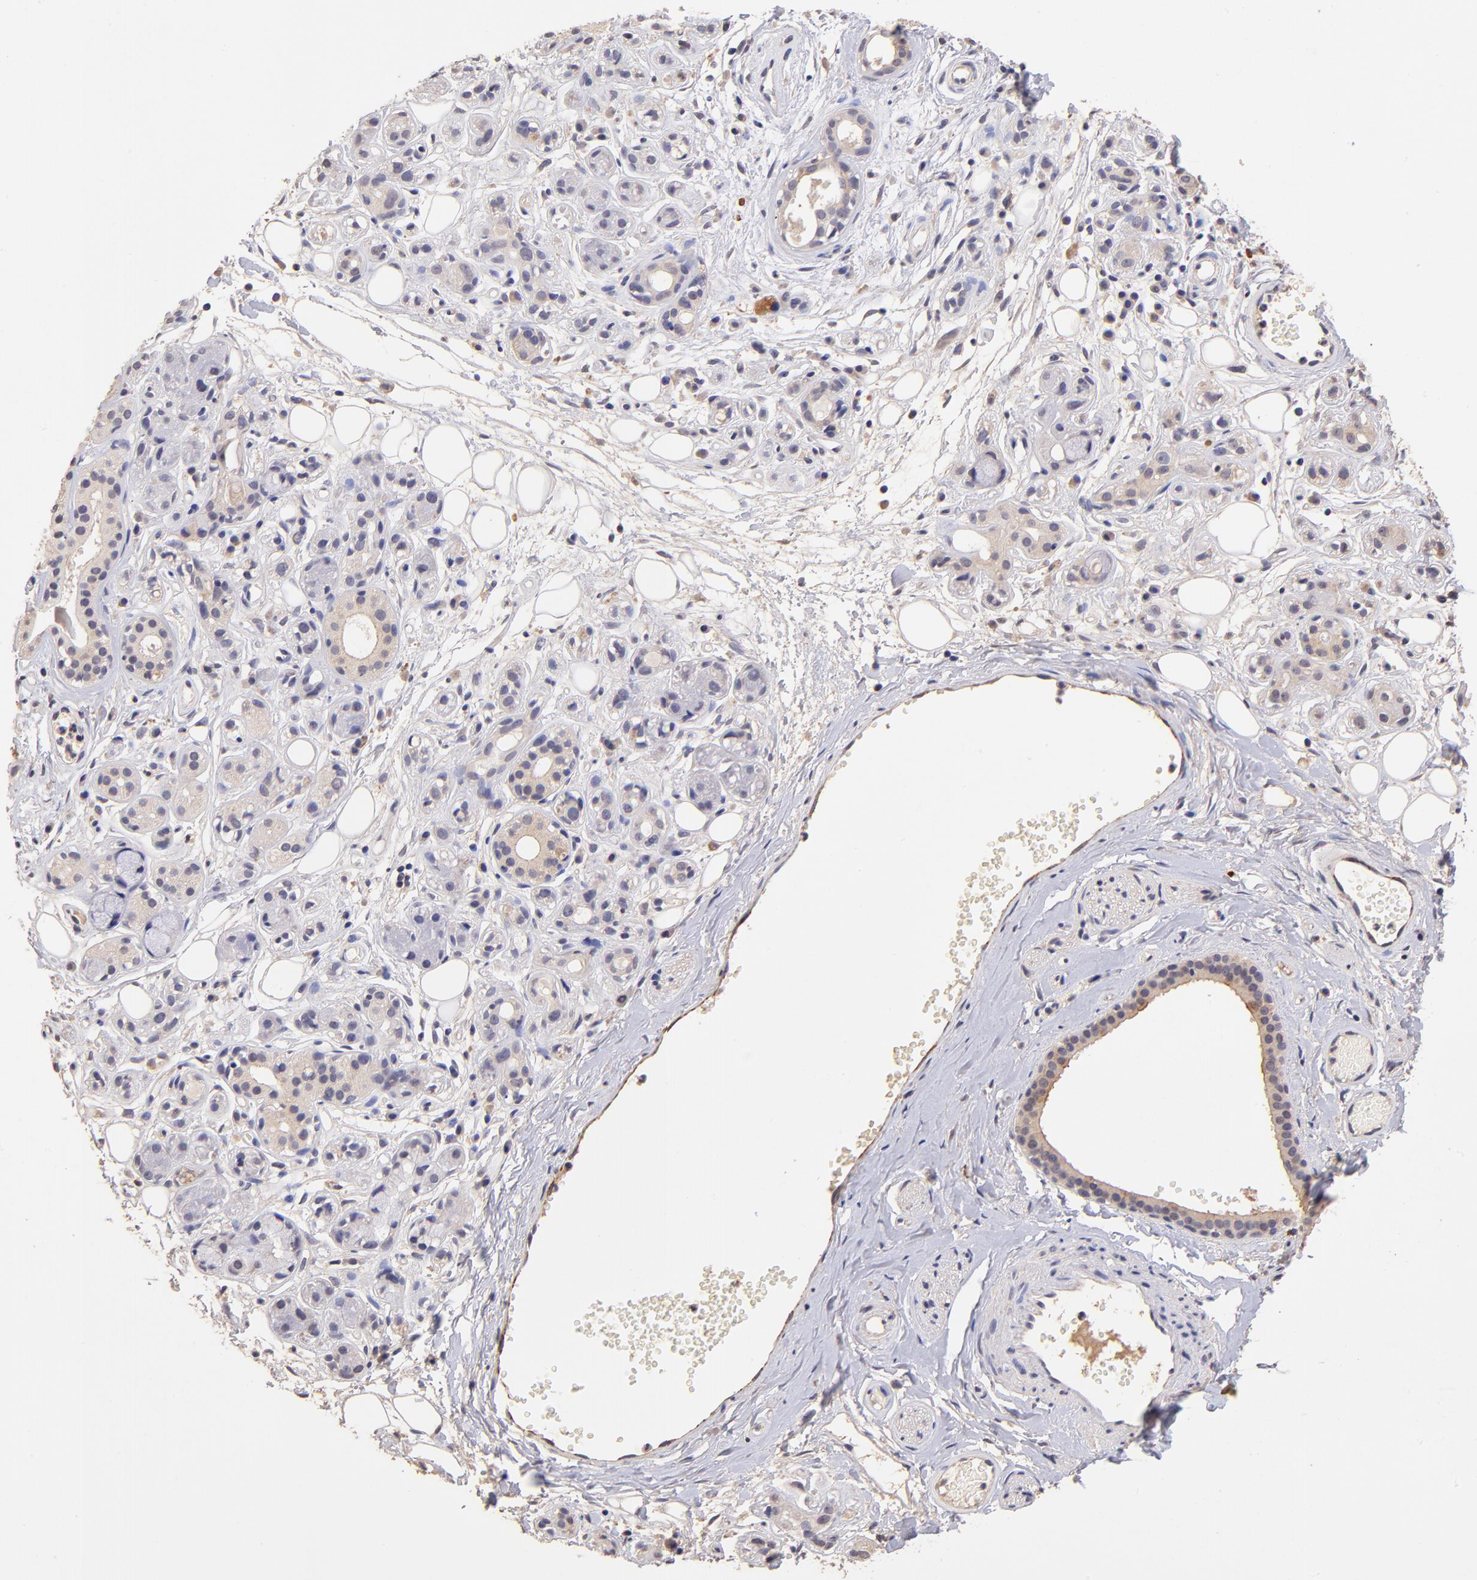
{"staining": {"intensity": "weak", "quantity": "<25%", "location": "cytoplasmic/membranous"}, "tissue": "salivary gland", "cell_type": "Glandular cells", "image_type": "normal", "snomed": [{"axis": "morphology", "description": "Normal tissue, NOS"}, {"axis": "topography", "description": "Salivary gland"}], "caption": "IHC photomicrograph of unremarkable salivary gland stained for a protein (brown), which demonstrates no expression in glandular cells.", "gene": "RNASEL", "patient": {"sex": "male", "age": 54}}